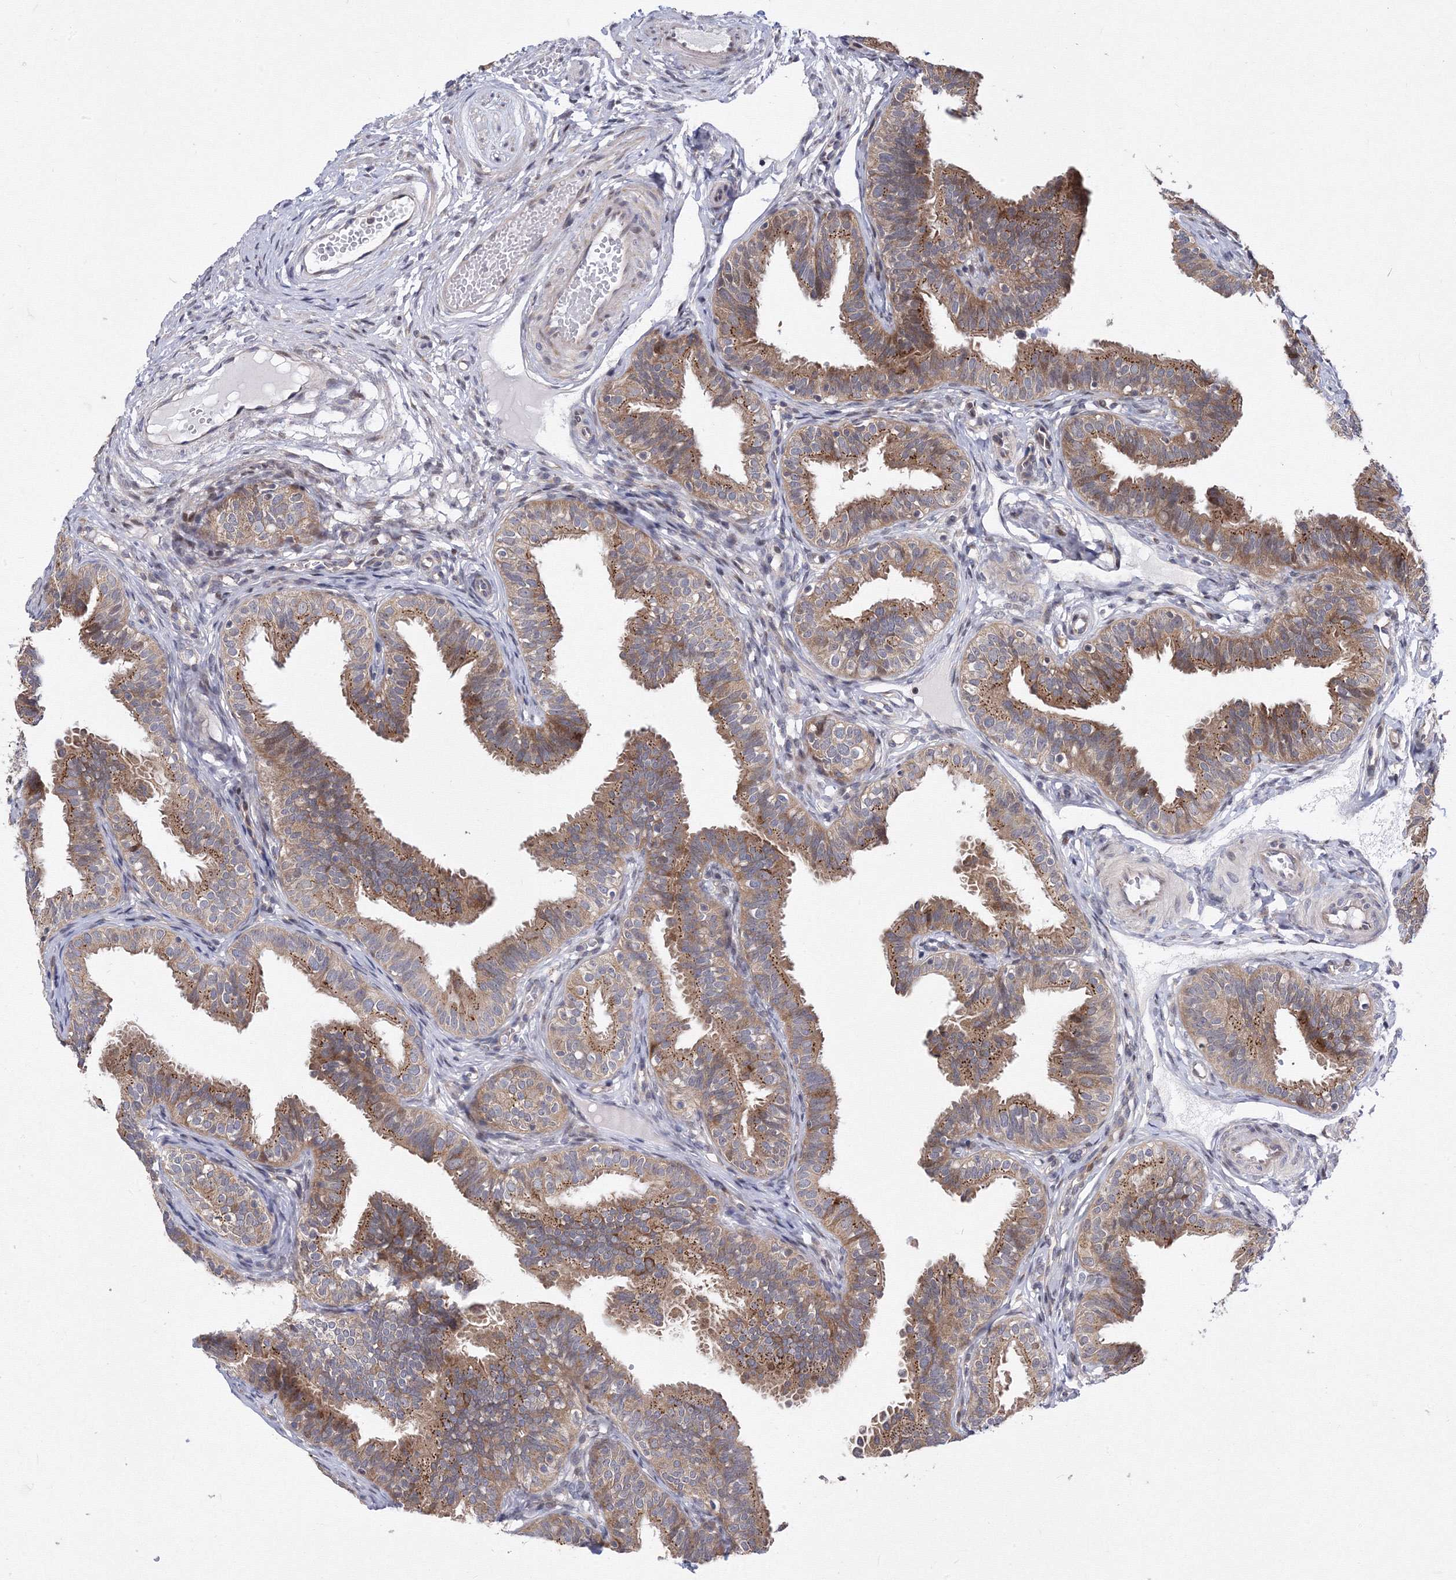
{"staining": {"intensity": "moderate", "quantity": ">75%", "location": "cytoplasmic/membranous"}, "tissue": "fallopian tube", "cell_type": "Glandular cells", "image_type": "normal", "snomed": [{"axis": "morphology", "description": "Normal tissue, NOS"}, {"axis": "topography", "description": "Fallopian tube"}], "caption": "DAB immunohistochemical staining of benign fallopian tube demonstrates moderate cytoplasmic/membranous protein staining in about >75% of glandular cells.", "gene": "GPN1", "patient": {"sex": "female", "age": 35}}